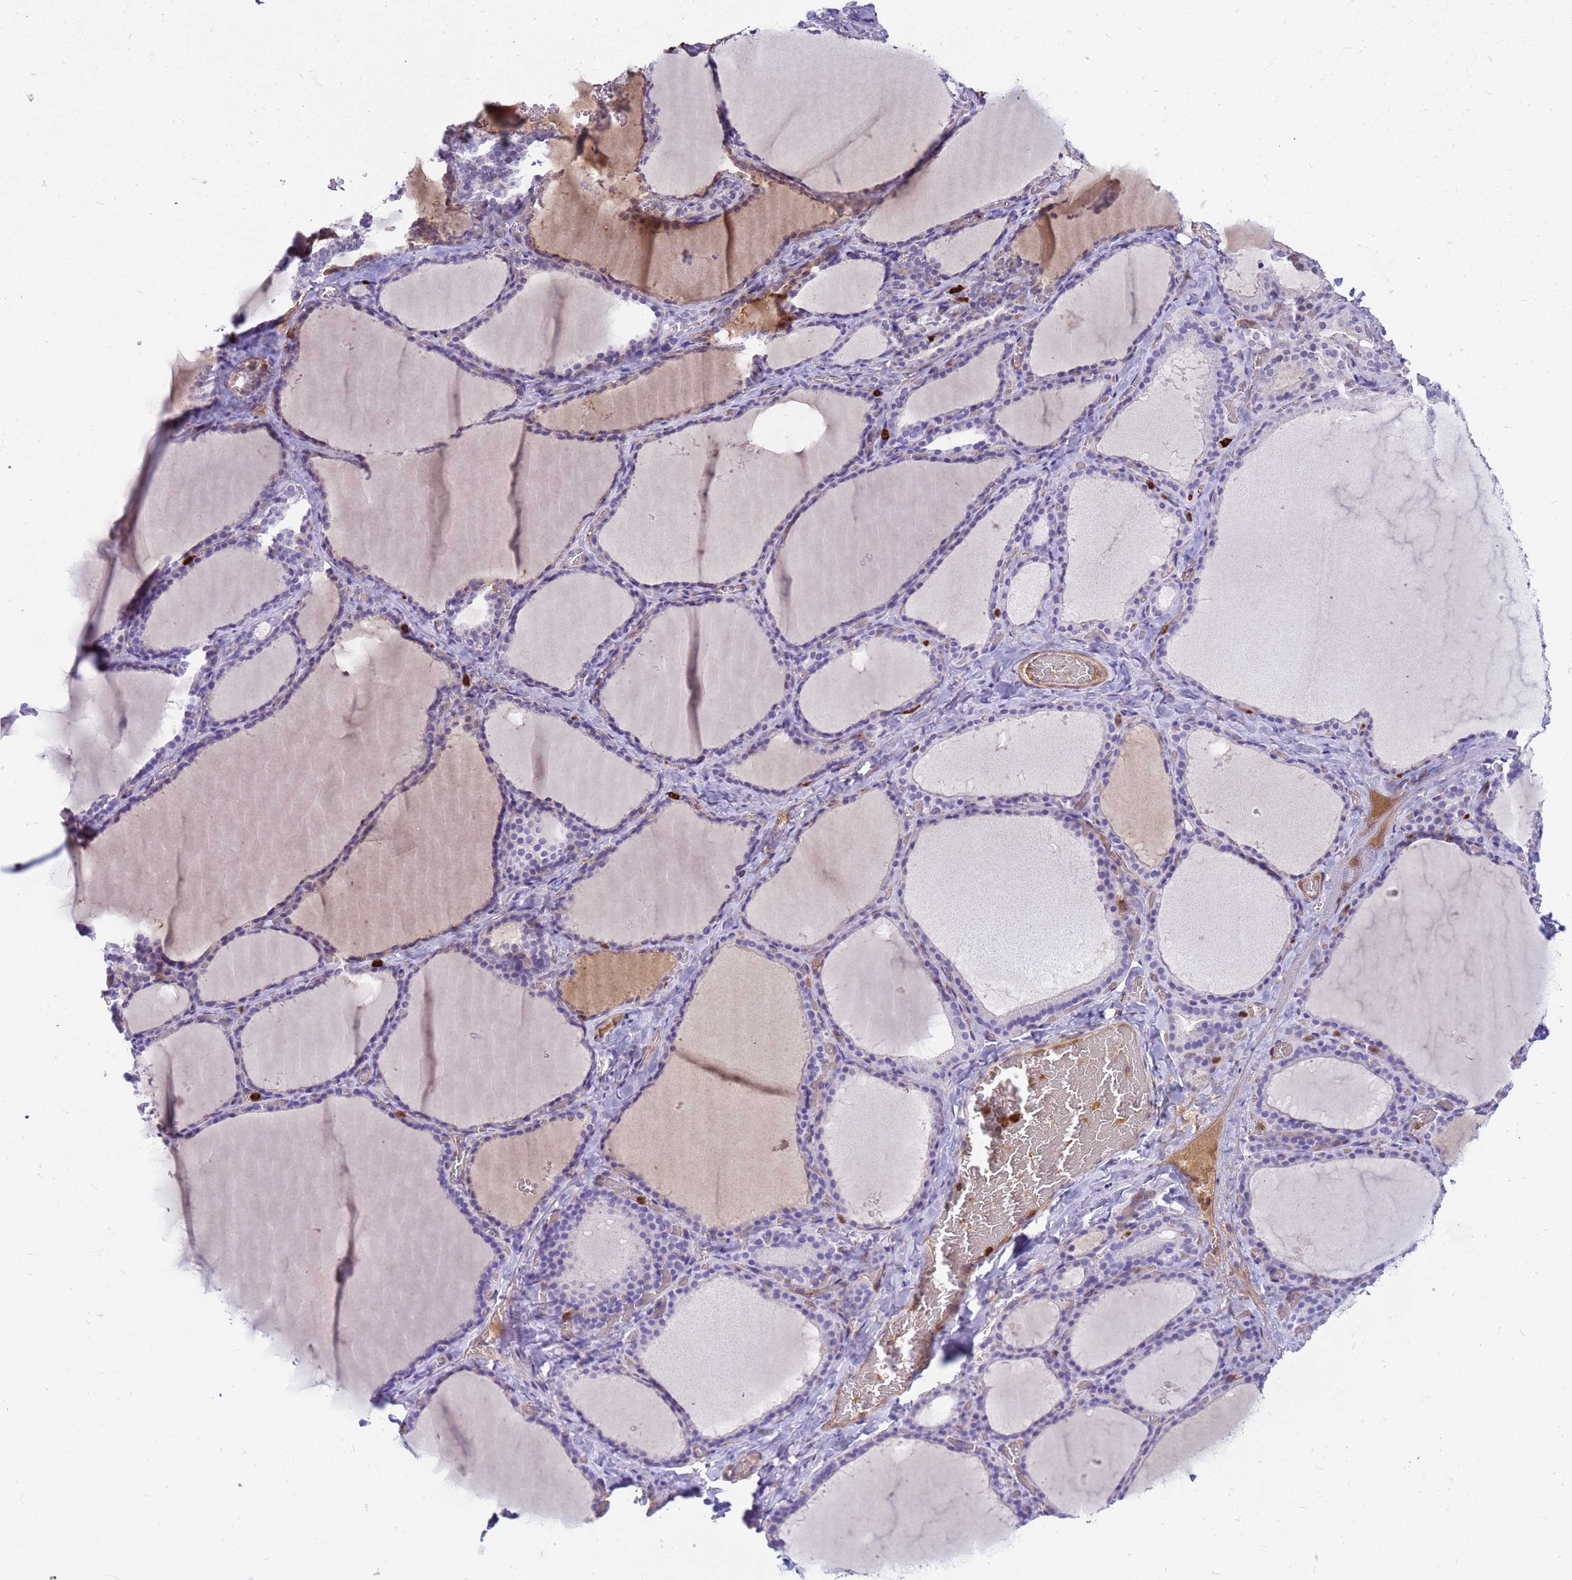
{"staining": {"intensity": "negative", "quantity": "none", "location": "none"}, "tissue": "thyroid gland", "cell_type": "Glandular cells", "image_type": "normal", "snomed": [{"axis": "morphology", "description": "Normal tissue, NOS"}, {"axis": "topography", "description": "Thyroid gland"}], "caption": "IHC photomicrograph of normal thyroid gland: human thyroid gland stained with DAB (3,3'-diaminobenzidine) shows no significant protein staining in glandular cells.", "gene": "ORM1", "patient": {"sex": "female", "age": 39}}